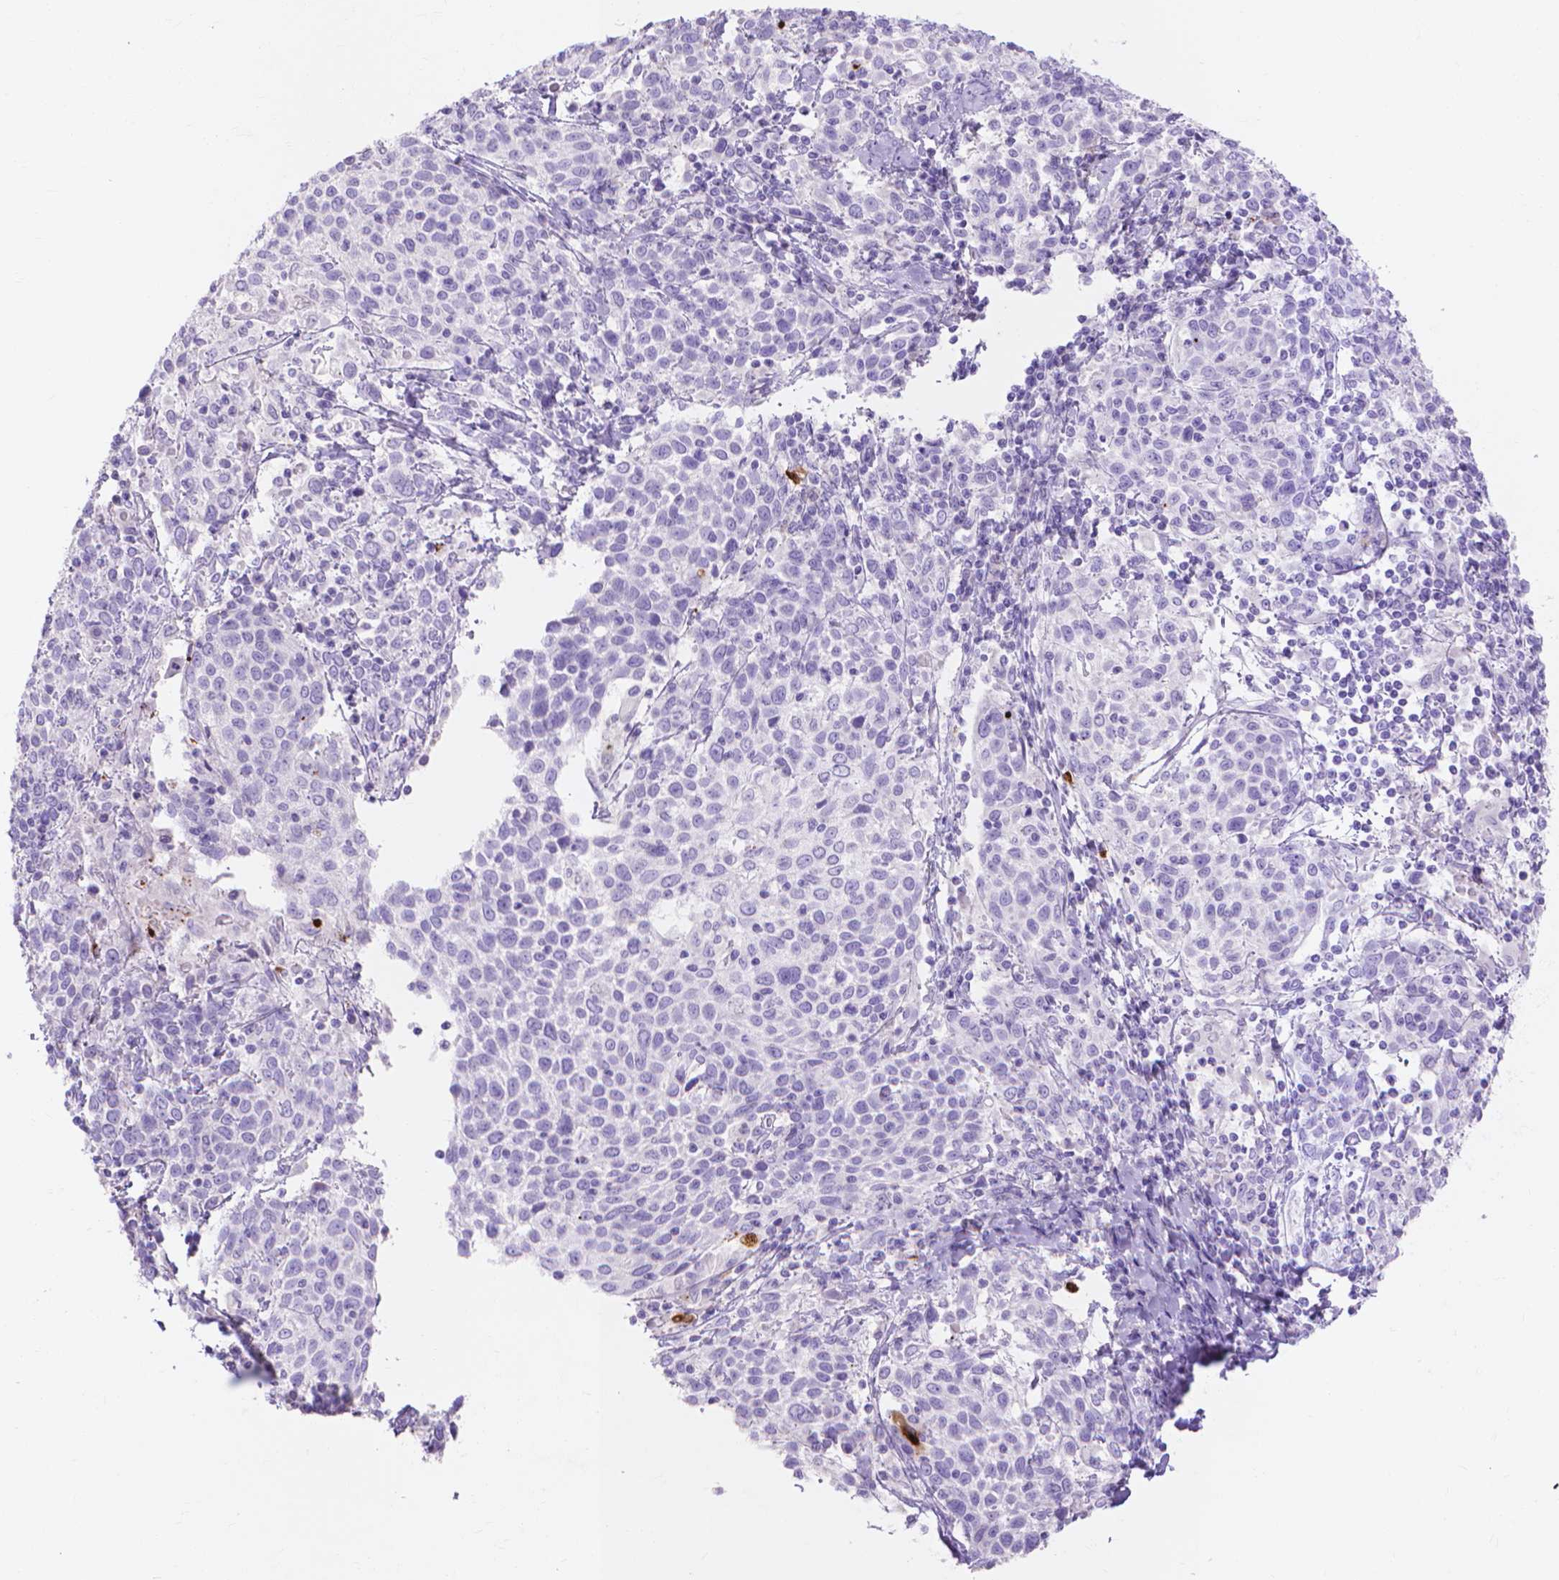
{"staining": {"intensity": "negative", "quantity": "none", "location": "none"}, "tissue": "cervical cancer", "cell_type": "Tumor cells", "image_type": "cancer", "snomed": [{"axis": "morphology", "description": "Squamous cell carcinoma, NOS"}, {"axis": "topography", "description": "Cervix"}], "caption": "A high-resolution micrograph shows IHC staining of squamous cell carcinoma (cervical), which exhibits no significant expression in tumor cells.", "gene": "MMP11", "patient": {"sex": "female", "age": 61}}